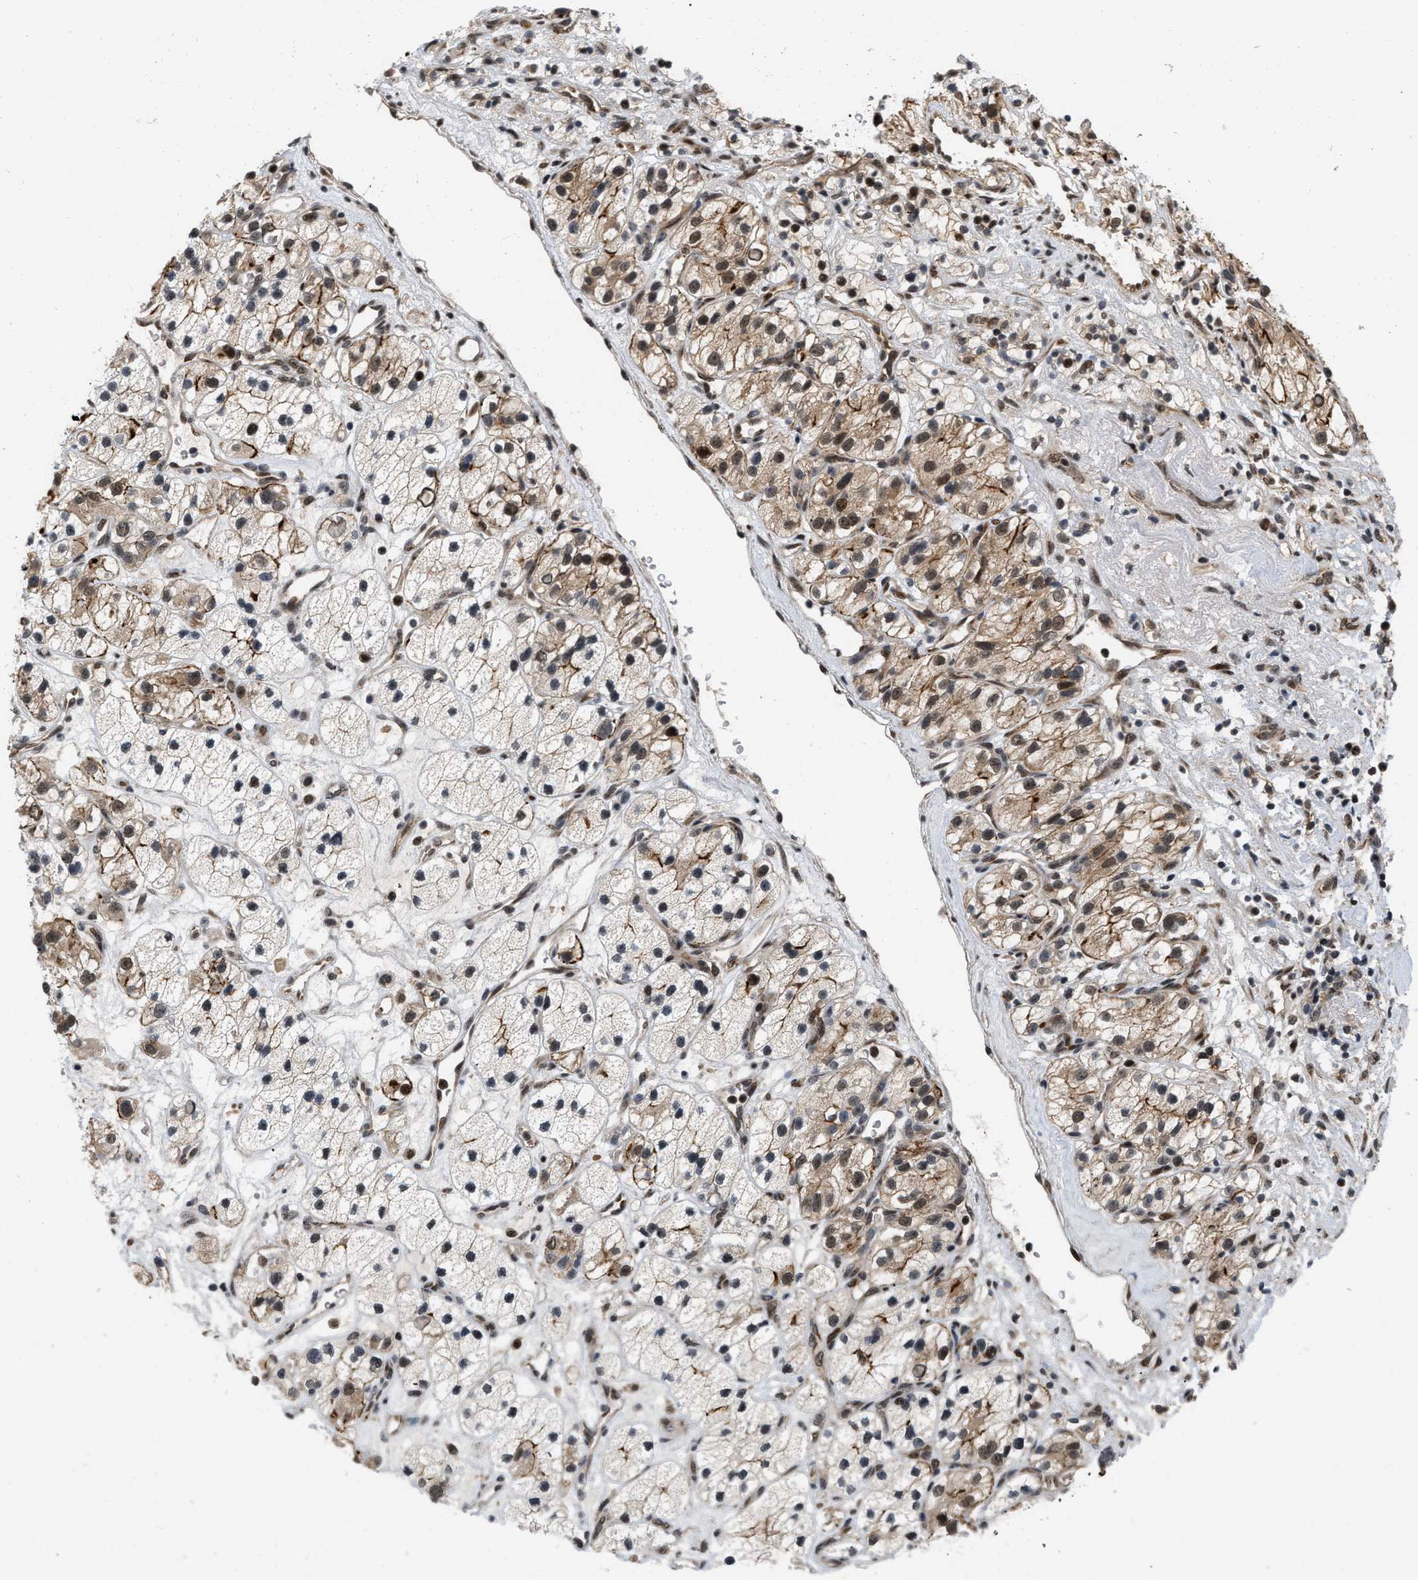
{"staining": {"intensity": "moderate", "quantity": ">75%", "location": "cytoplasmic/membranous,nuclear"}, "tissue": "renal cancer", "cell_type": "Tumor cells", "image_type": "cancer", "snomed": [{"axis": "morphology", "description": "Adenocarcinoma, NOS"}, {"axis": "topography", "description": "Kidney"}], "caption": "Immunohistochemical staining of renal cancer (adenocarcinoma) reveals medium levels of moderate cytoplasmic/membranous and nuclear protein staining in approximately >75% of tumor cells.", "gene": "ANKRD11", "patient": {"sex": "female", "age": 57}}